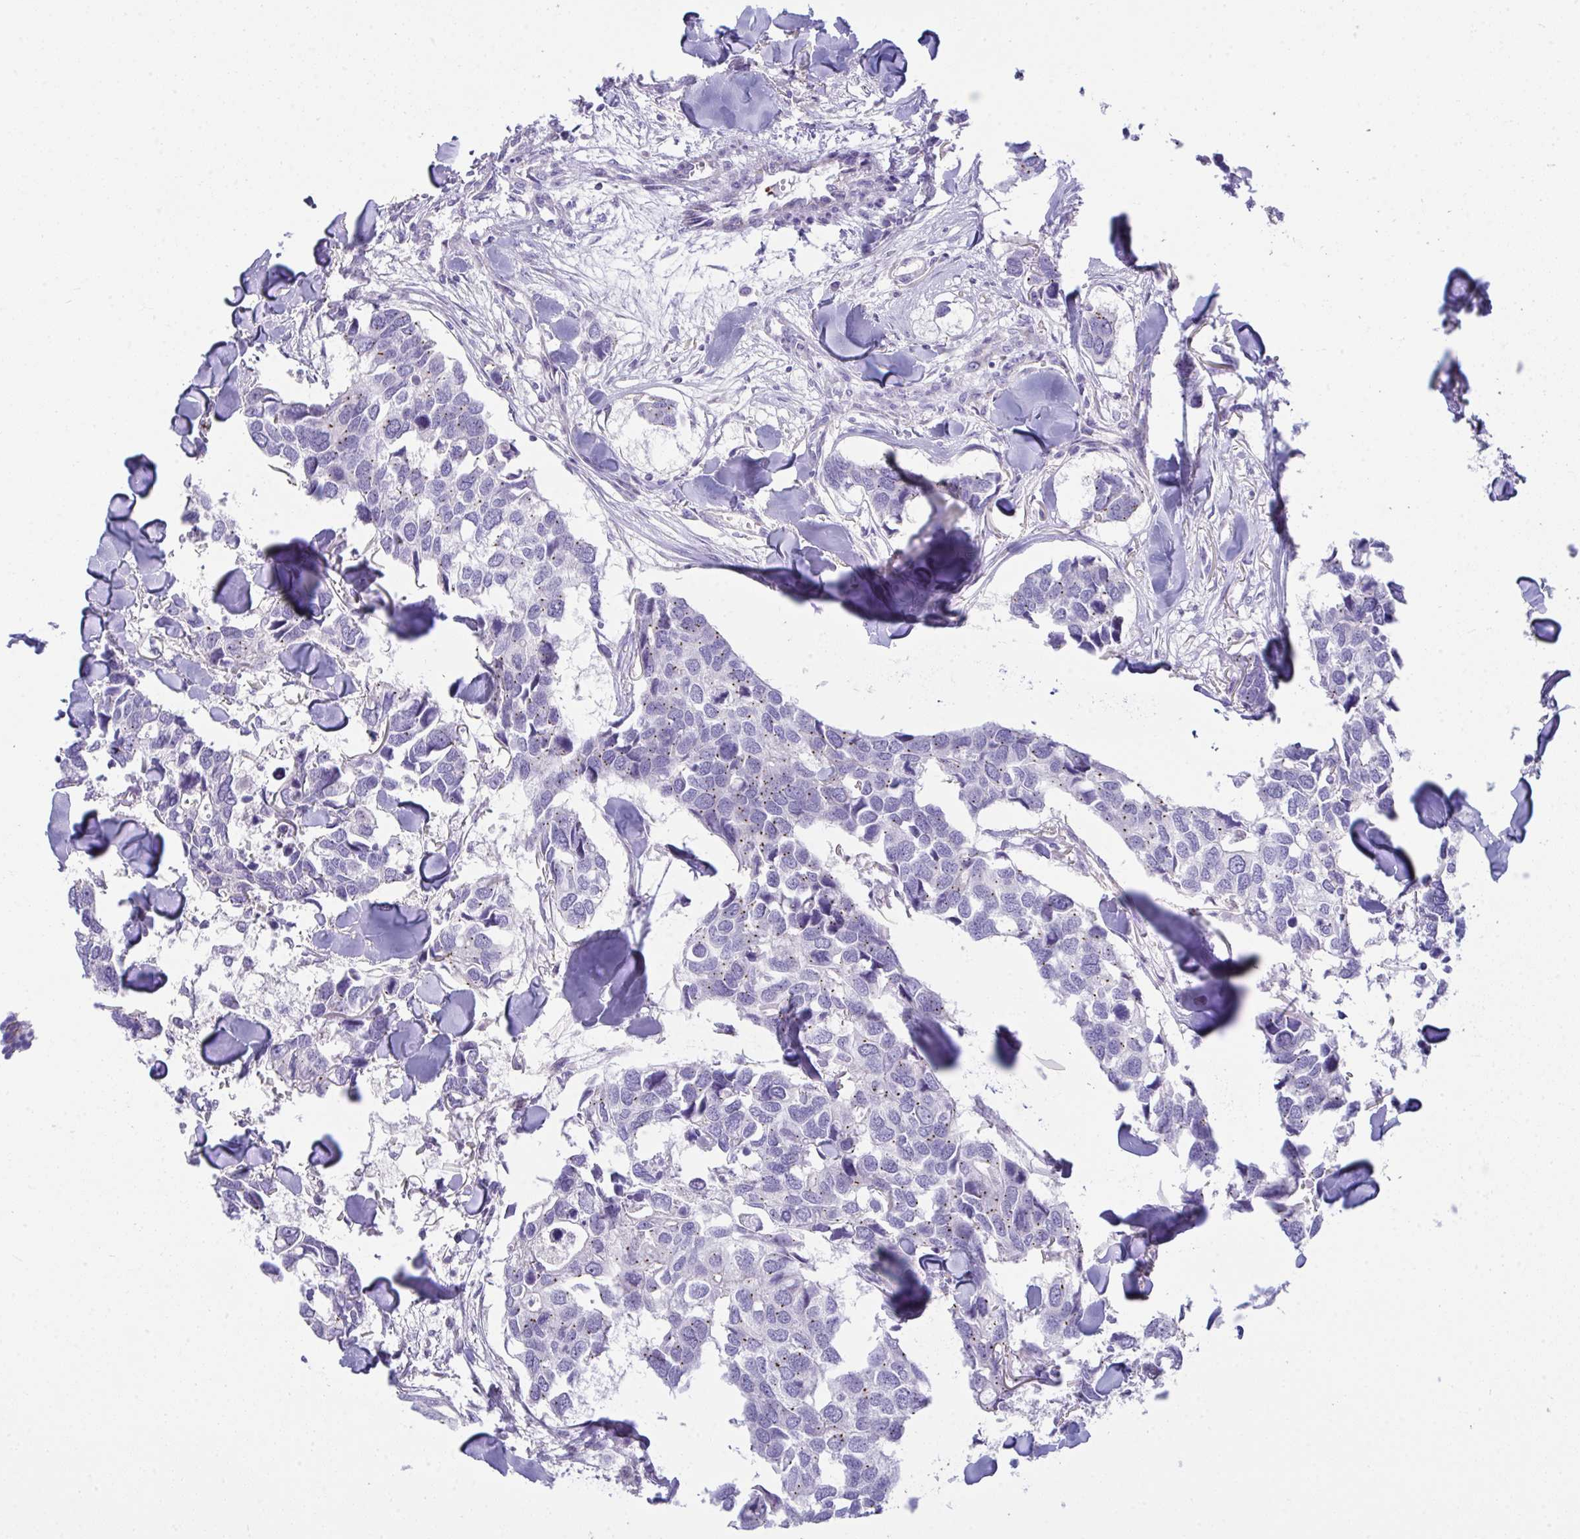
{"staining": {"intensity": "moderate", "quantity": "<25%", "location": "cytoplasmic/membranous"}, "tissue": "breast cancer", "cell_type": "Tumor cells", "image_type": "cancer", "snomed": [{"axis": "morphology", "description": "Duct carcinoma"}, {"axis": "topography", "description": "Breast"}], "caption": "Immunohistochemistry (IHC) of breast cancer exhibits low levels of moderate cytoplasmic/membranous expression in about <25% of tumor cells.", "gene": "PLA2G12B", "patient": {"sex": "female", "age": 83}}